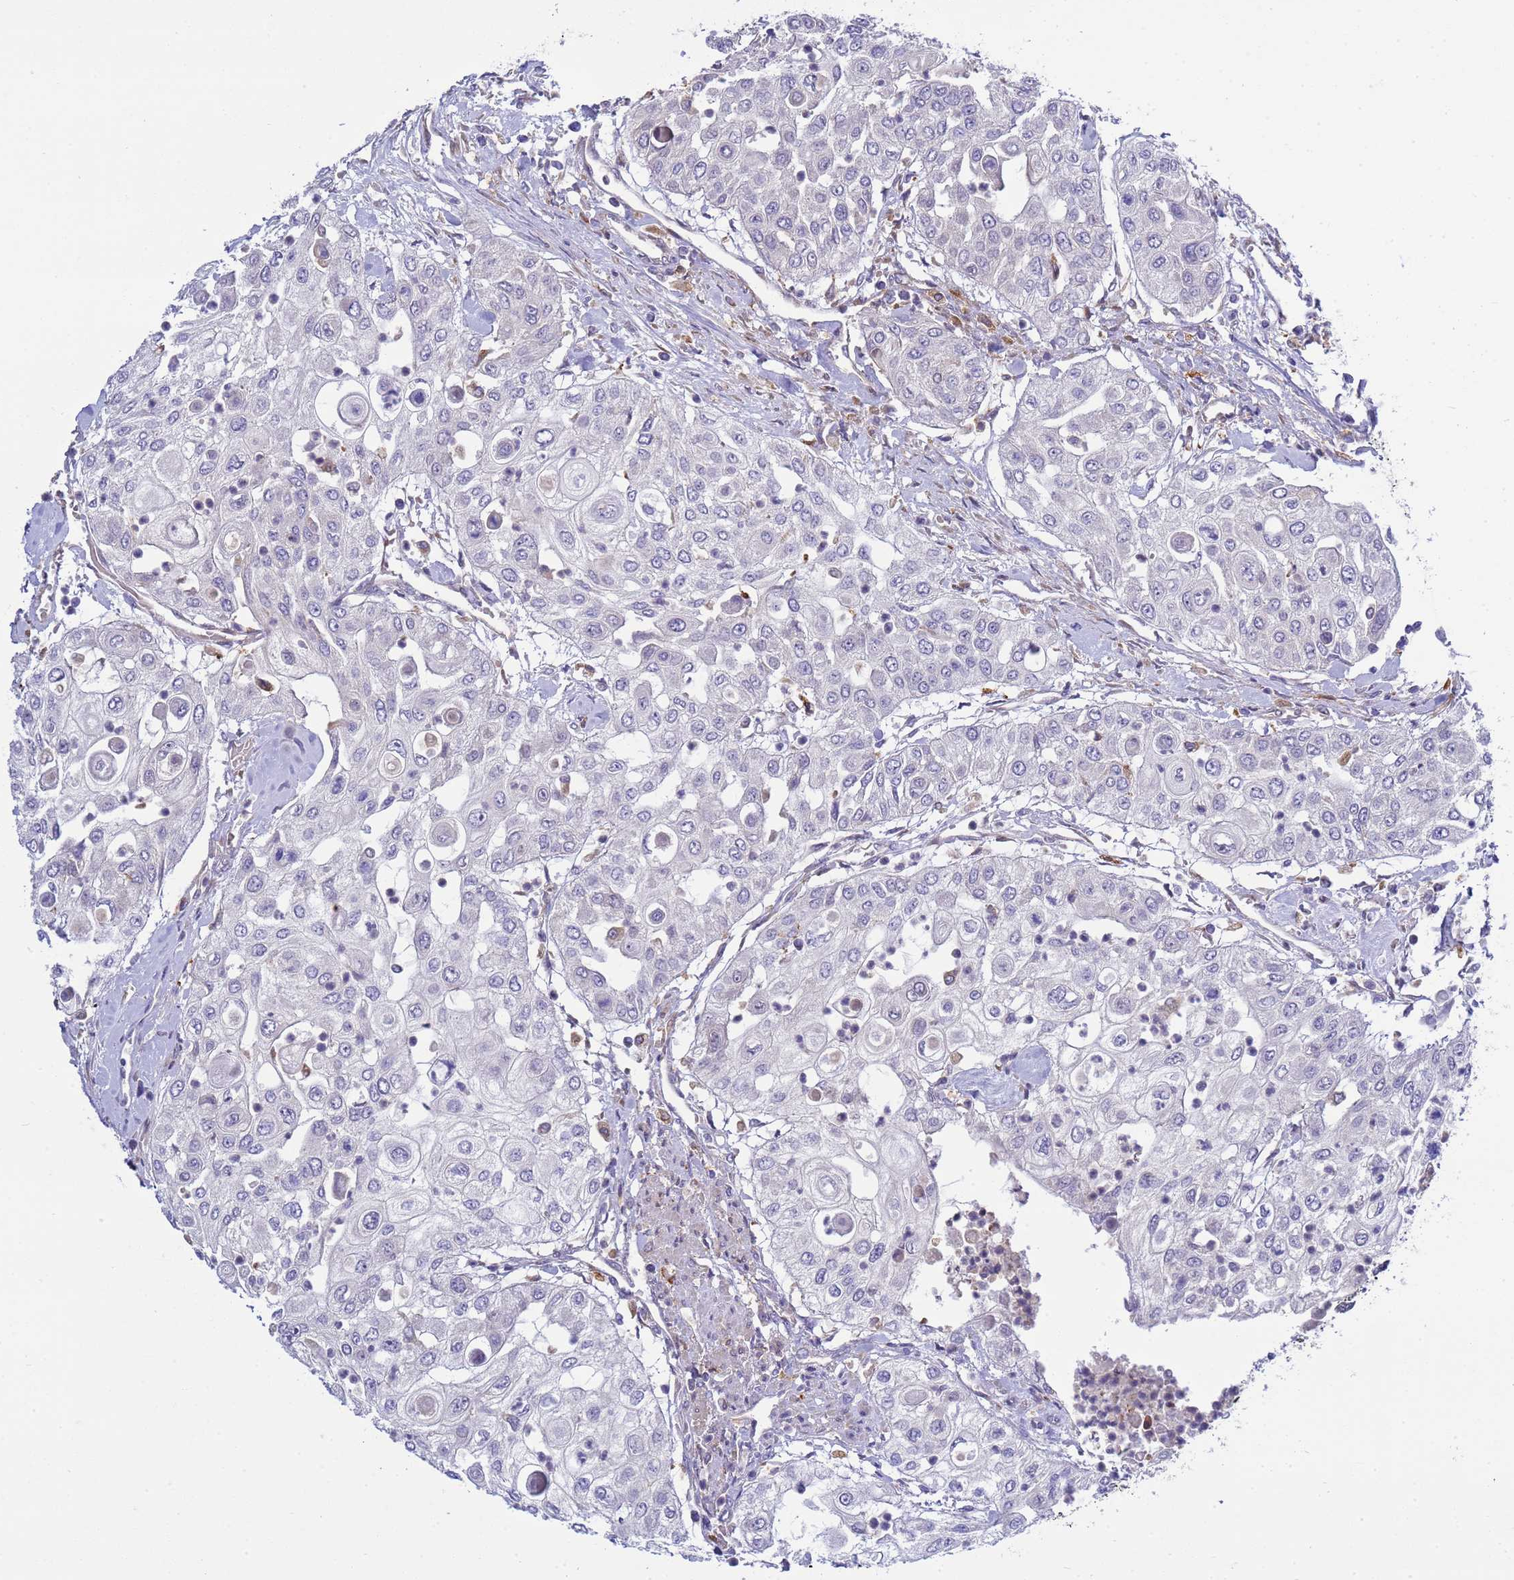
{"staining": {"intensity": "negative", "quantity": "none", "location": "none"}, "tissue": "urothelial cancer", "cell_type": "Tumor cells", "image_type": "cancer", "snomed": [{"axis": "morphology", "description": "Urothelial carcinoma, High grade"}, {"axis": "topography", "description": "Urinary bladder"}], "caption": "An immunohistochemistry image of urothelial carcinoma (high-grade) is shown. There is no staining in tumor cells of urothelial carcinoma (high-grade).", "gene": "RAPGEF4", "patient": {"sex": "female", "age": 79}}